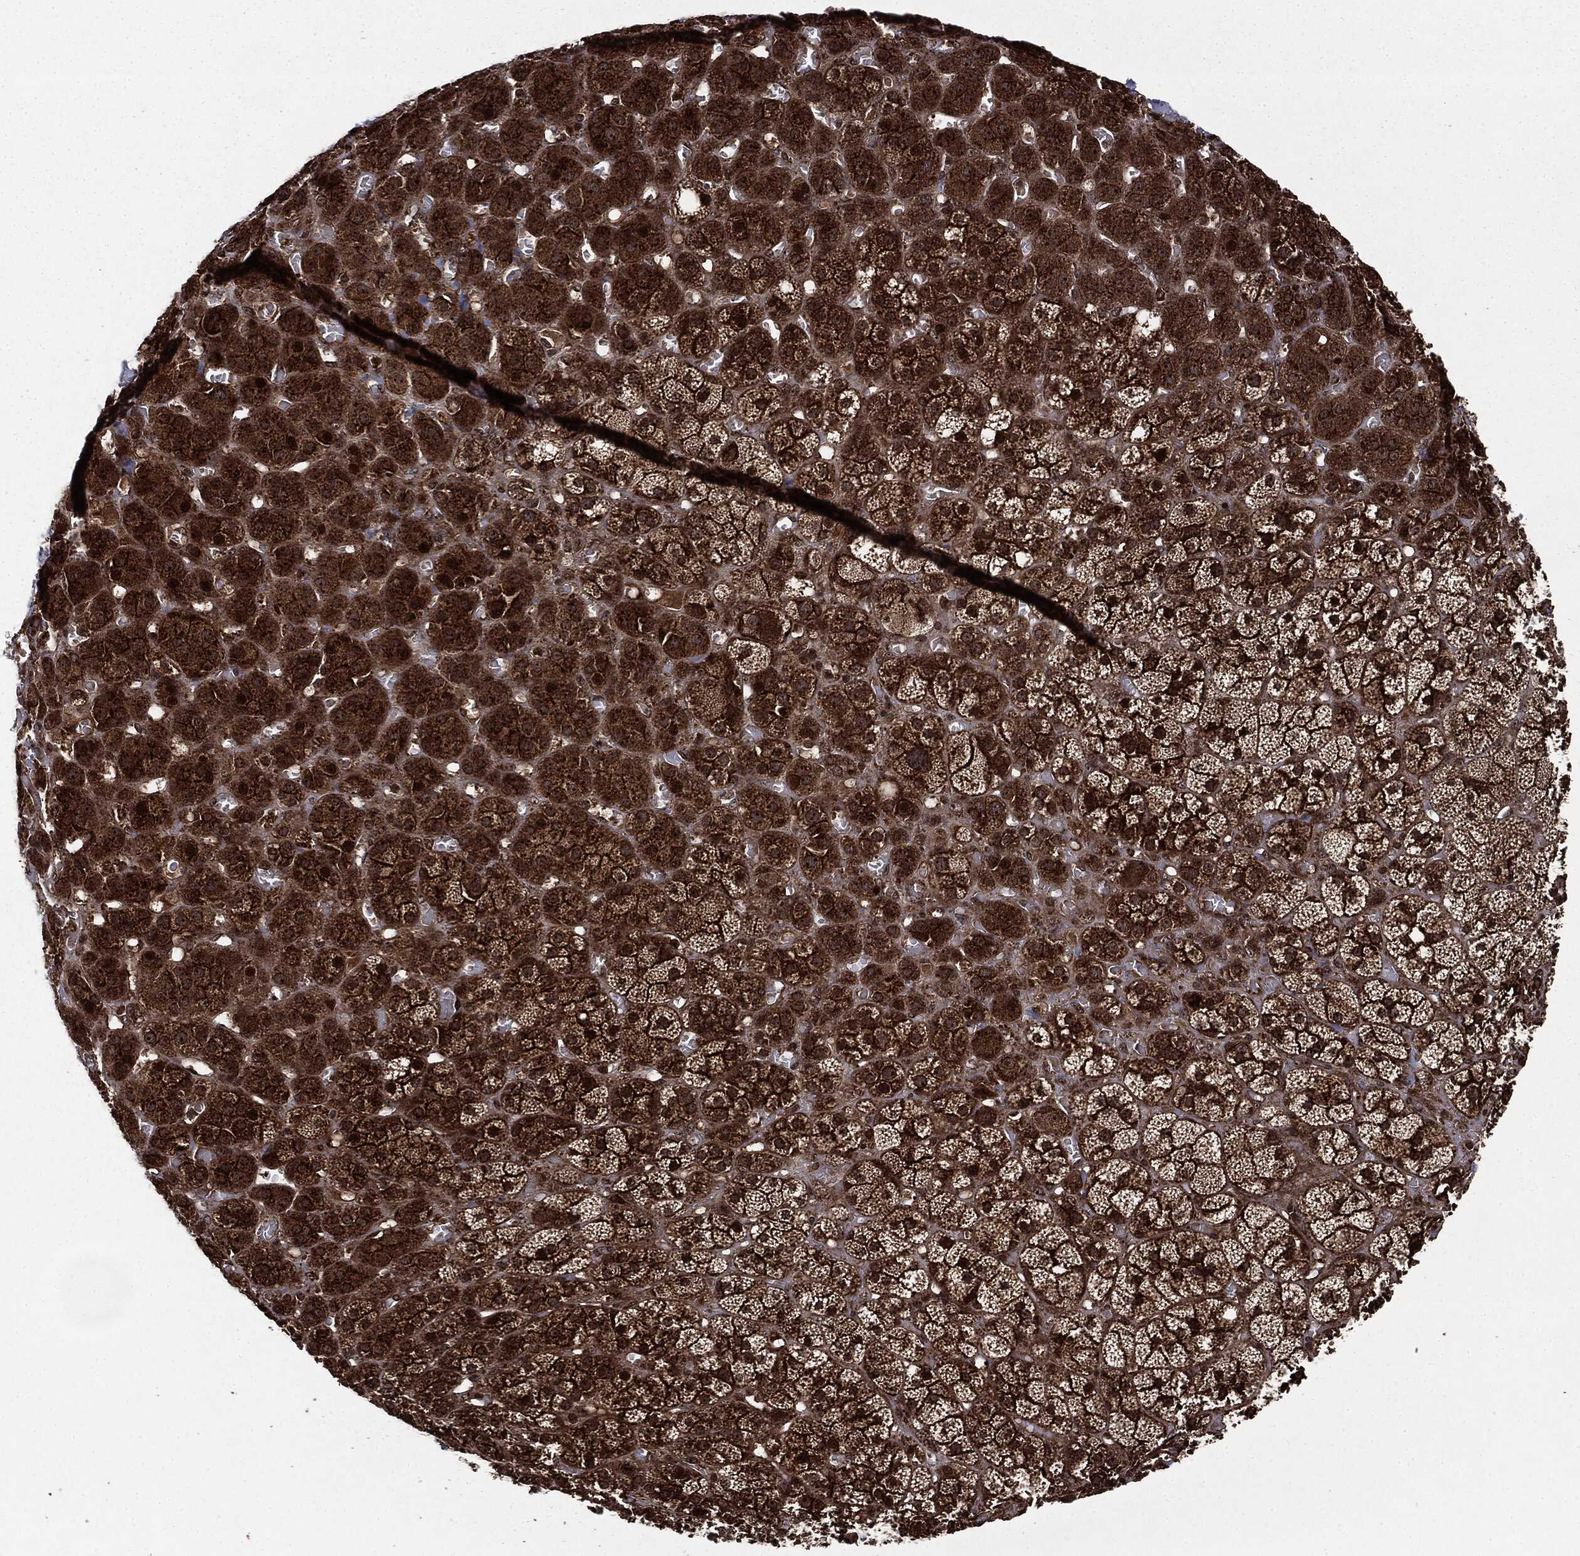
{"staining": {"intensity": "strong", "quantity": ">75%", "location": "cytoplasmic/membranous,nuclear"}, "tissue": "adrenal gland", "cell_type": "Glandular cells", "image_type": "normal", "snomed": [{"axis": "morphology", "description": "Normal tissue, NOS"}, {"axis": "topography", "description": "Adrenal gland"}], "caption": "IHC micrograph of unremarkable human adrenal gland stained for a protein (brown), which displays high levels of strong cytoplasmic/membranous,nuclear staining in about >75% of glandular cells.", "gene": "CARD6", "patient": {"sex": "male", "age": 70}}